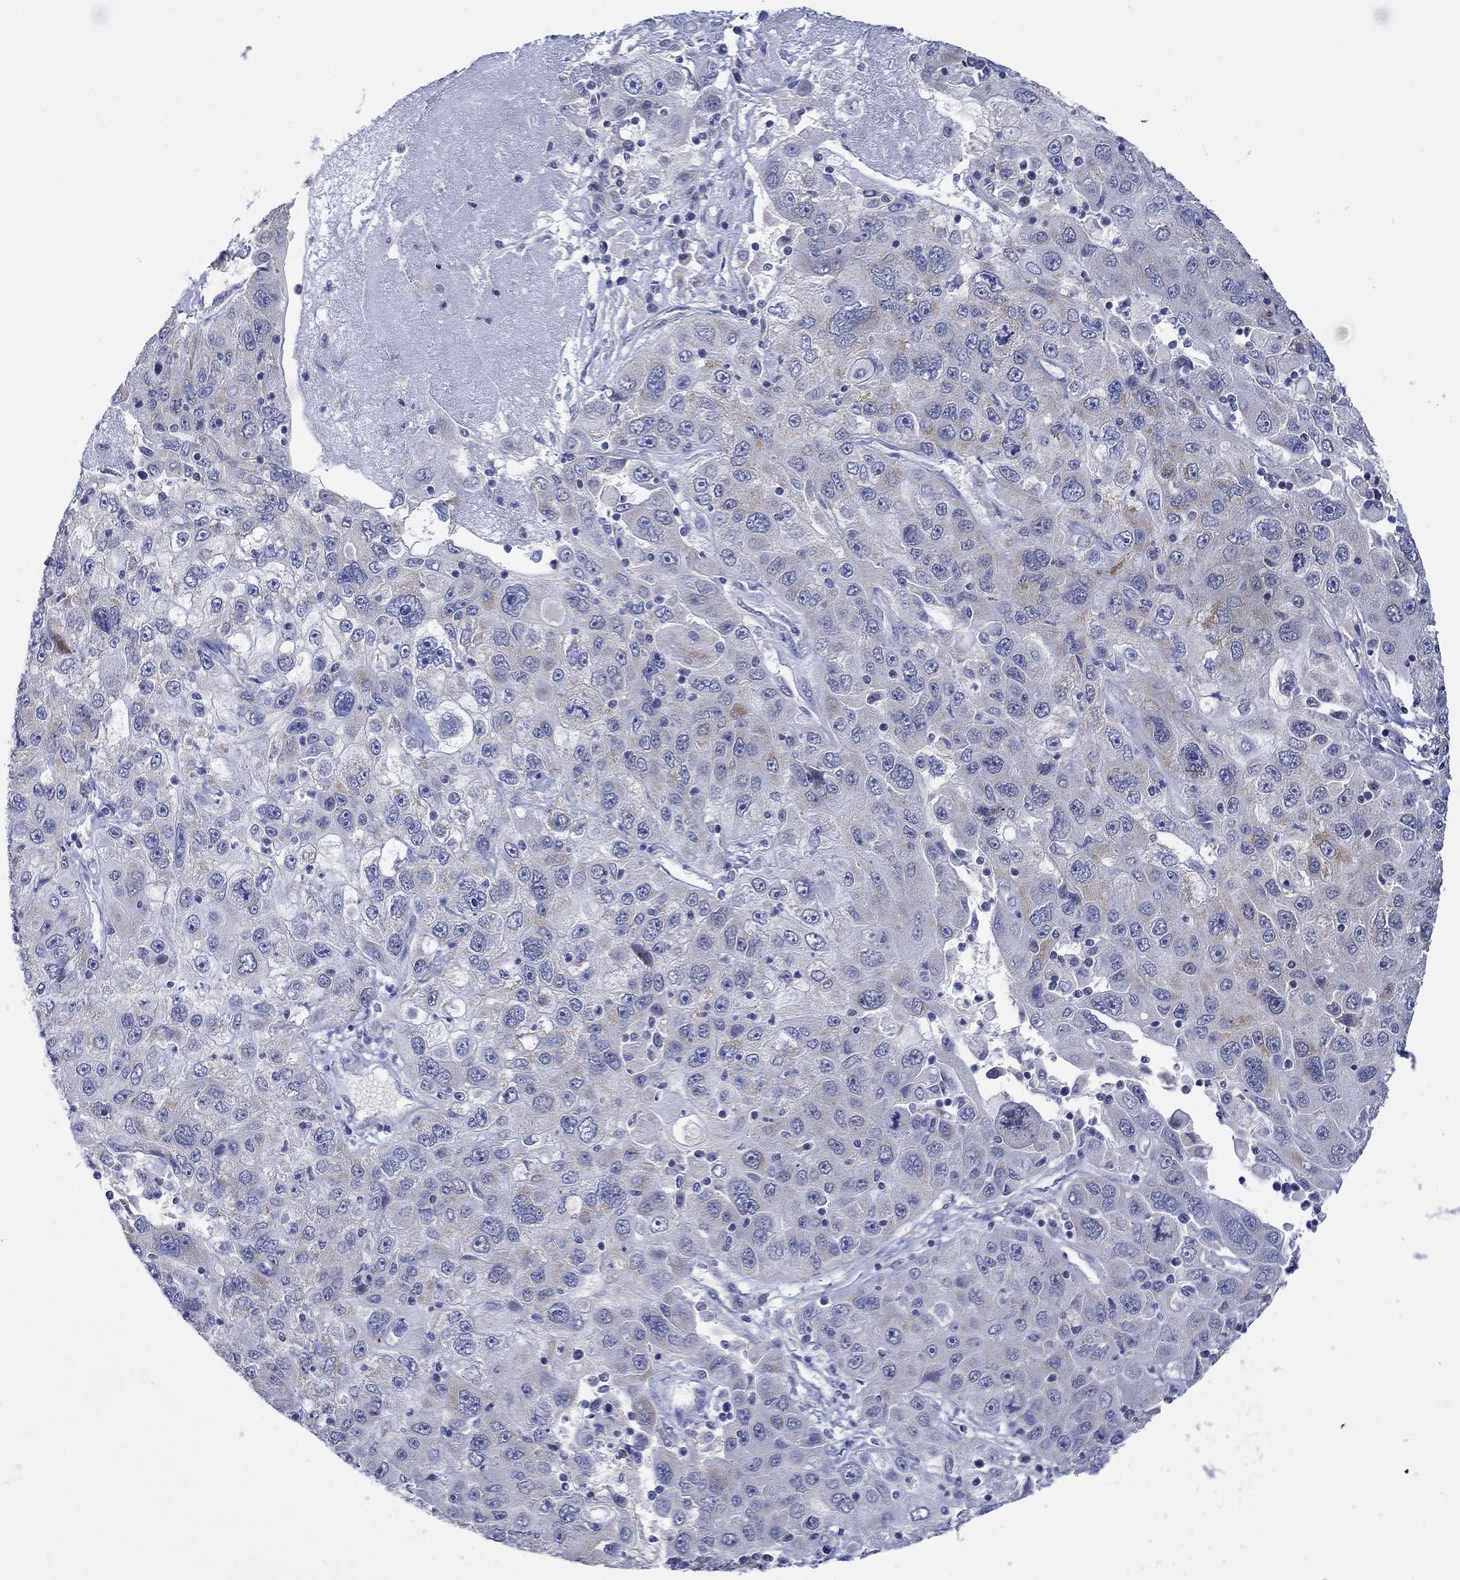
{"staining": {"intensity": "moderate", "quantity": "<25%", "location": "cytoplasmic/membranous"}, "tissue": "stomach cancer", "cell_type": "Tumor cells", "image_type": "cancer", "snomed": [{"axis": "morphology", "description": "Adenocarcinoma, NOS"}, {"axis": "topography", "description": "Stomach"}], "caption": "Stomach adenocarcinoma was stained to show a protein in brown. There is low levels of moderate cytoplasmic/membranous positivity in approximately <25% of tumor cells.", "gene": "WASF1", "patient": {"sex": "male", "age": 56}}